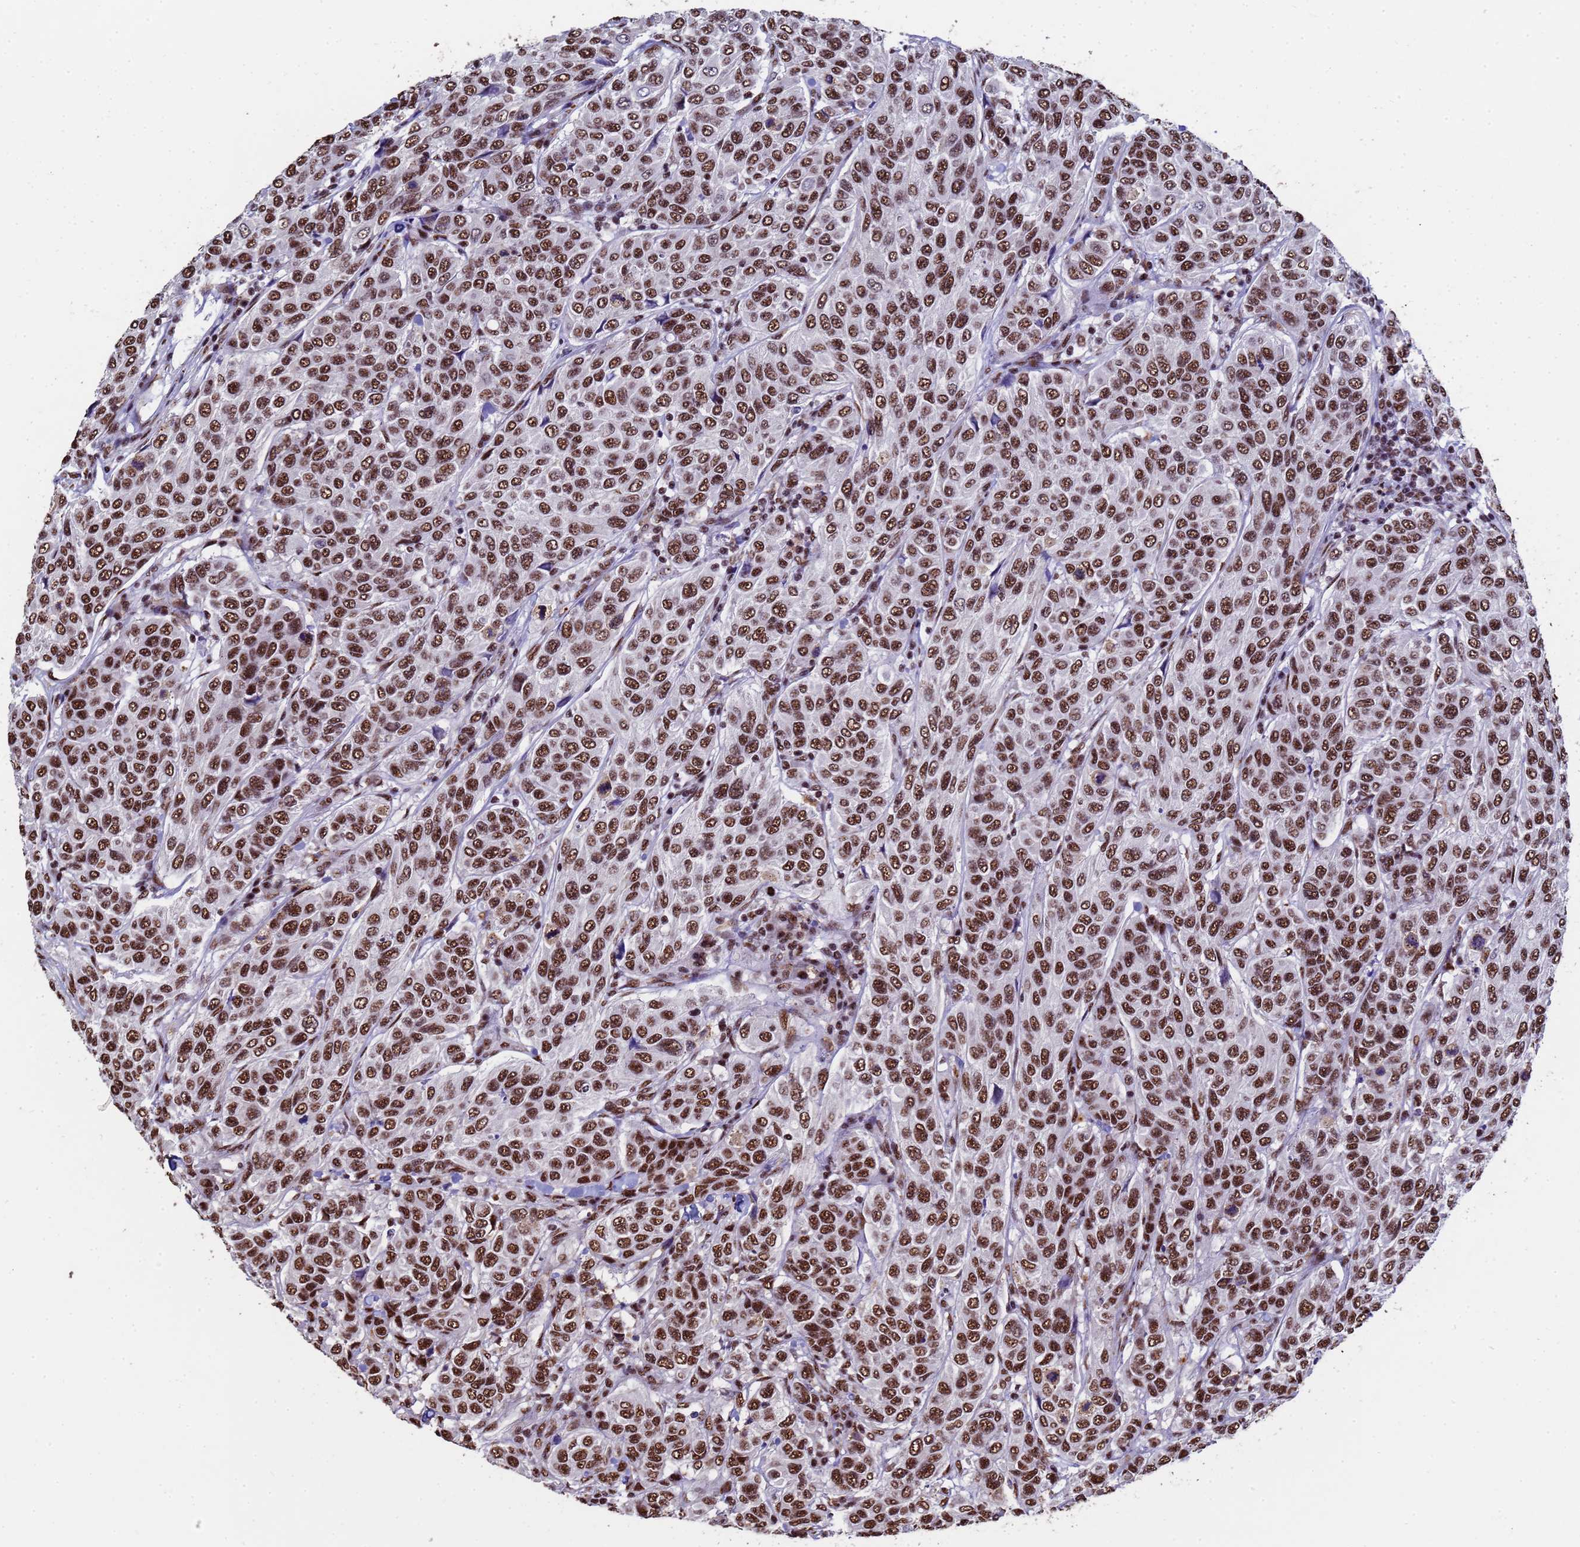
{"staining": {"intensity": "strong", "quantity": ">75%", "location": "nuclear"}, "tissue": "breast cancer", "cell_type": "Tumor cells", "image_type": "cancer", "snomed": [{"axis": "morphology", "description": "Duct carcinoma"}, {"axis": "topography", "description": "Breast"}], "caption": "Strong nuclear positivity for a protein is identified in about >75% of tumor cells of intraductal carcinoma (breast) using immunohistochemistry.", "gene": "SF3B2", "patient": {"sex": "female", "age": 55}}